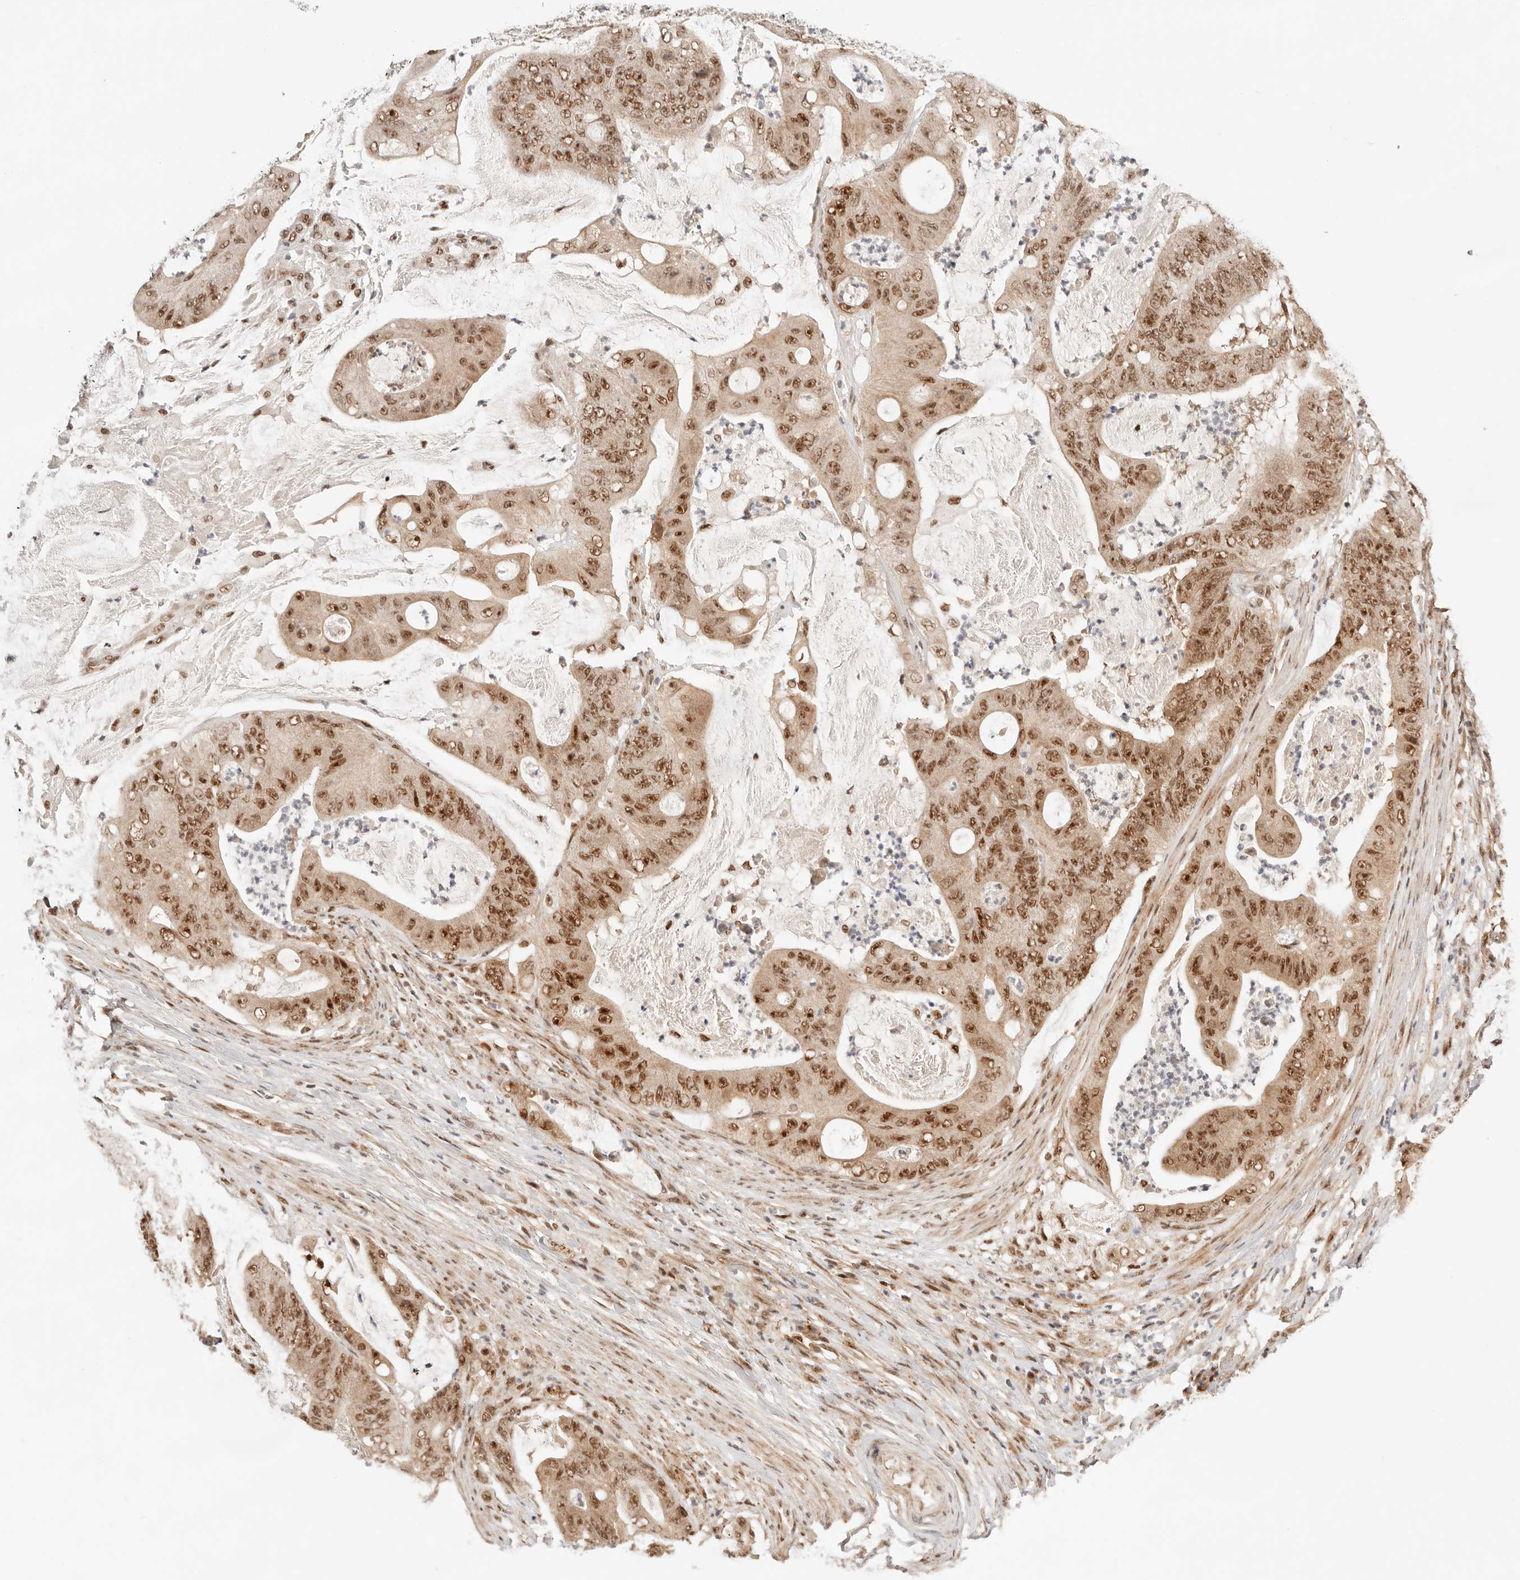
{"staining": {"intensity": "strong", "quantity": ">75%", "location": "nuclear"}, "tissue": "stomach cancer", "cell_type": "Tumor cells", "image_type": "cancer", "snomed": [{"axis": "morphology", "description": "Adenocarcinoma, NOS"}, {"axis": "topography", "description": "Stomach"}], "caption": "Human stomach adenocarcinoma stained for a protein (brown) shows strong nuclear positive staining in about >75% of tumor cells.", "gene": "GTF2E2", "patient": {"sex": "female", "age": 73}}